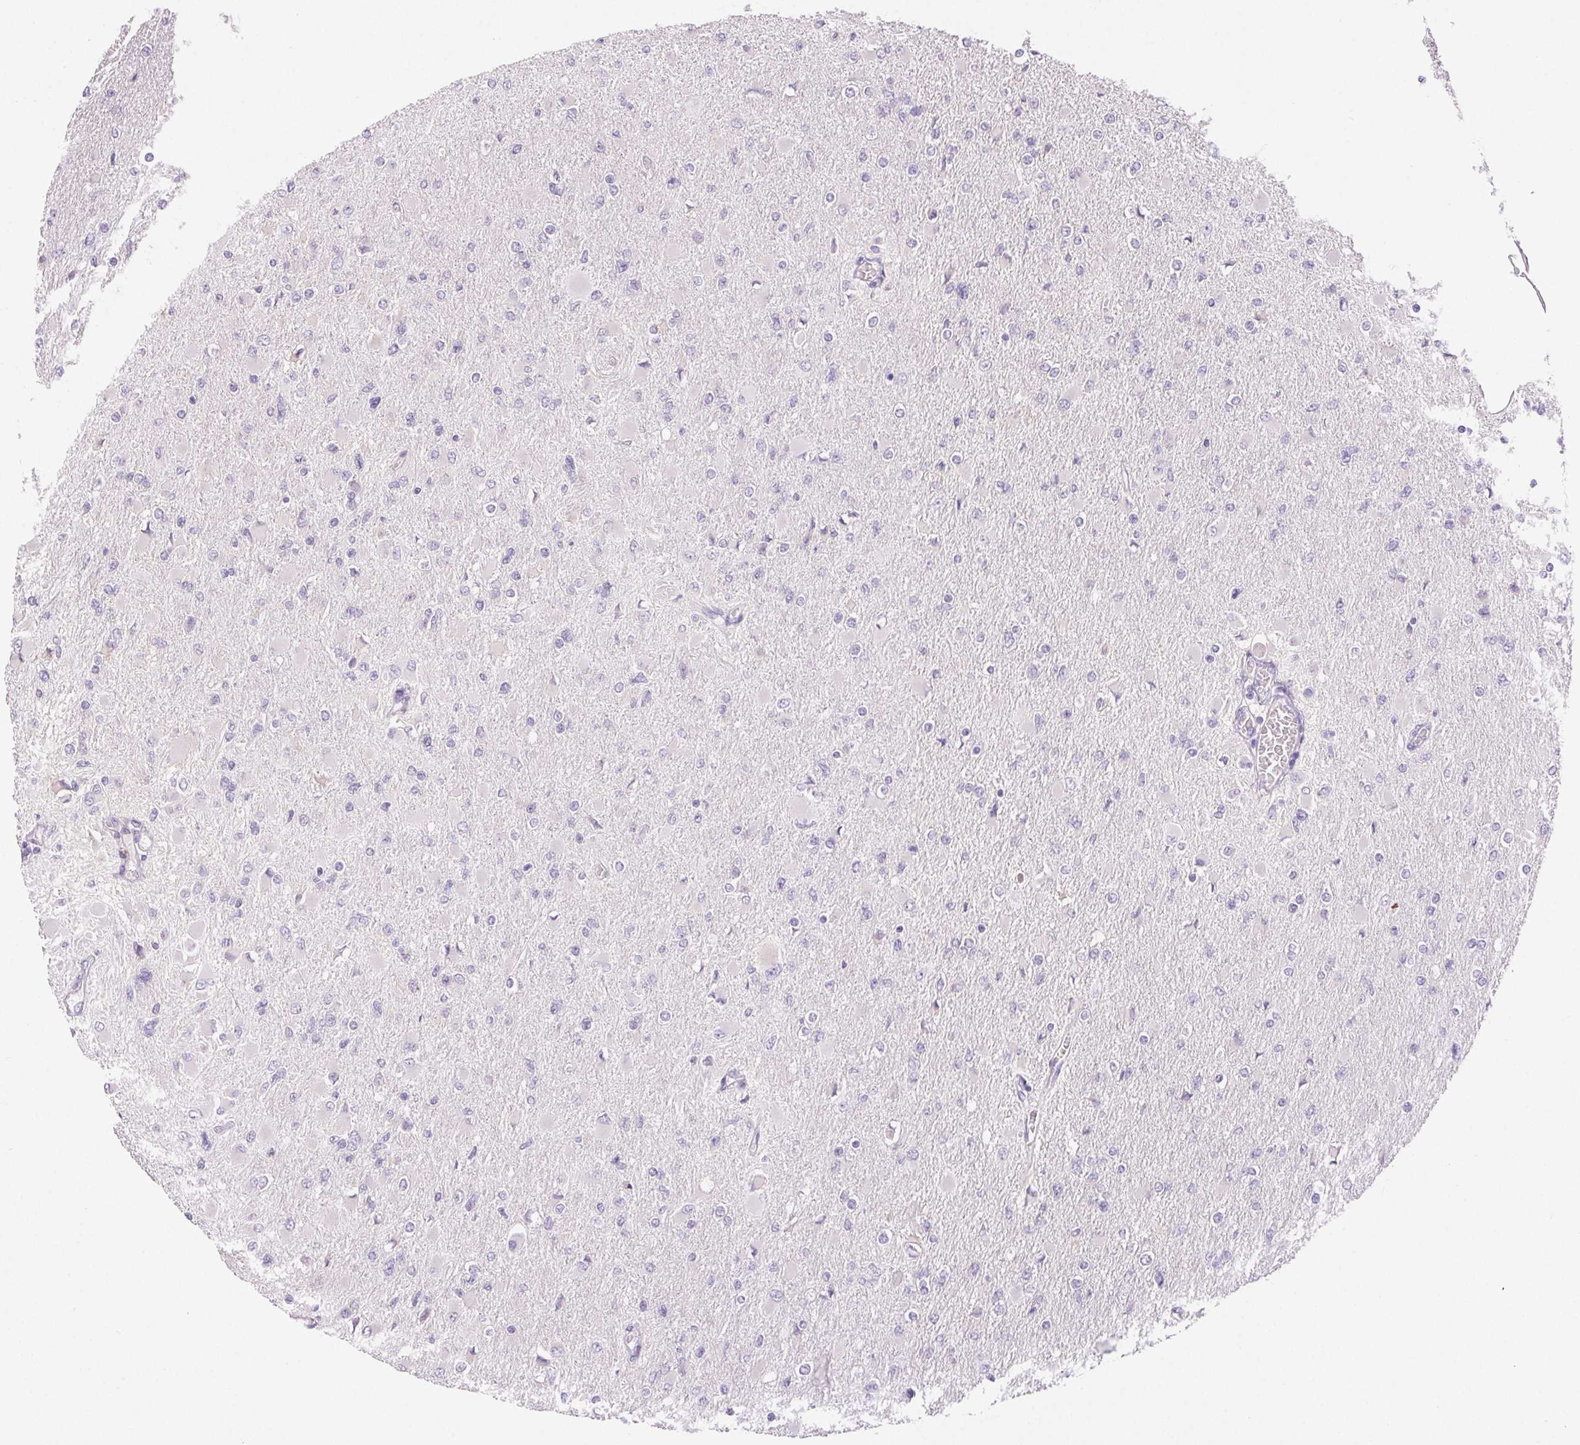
{"staining": {"intensity": "negative", "quantity": "none", "location": "none"}, "tissue": "glioma", "cell_type": "Tumor cells", "image_type": "cancer", "snomed": [{"axis": "morphology", "description": "Glioma, malignant, High grade"}, {"axis": "topography", "description": "Cerebral cortex"}], "caption": "This is a histopathology image of immunohistochemistry (IHC) staining of malignant glioma (high-grade), which shows no expression in tumor cells.", "gene": "ARHGAP11B", "patient": {"sex": "female", "age": 36}}